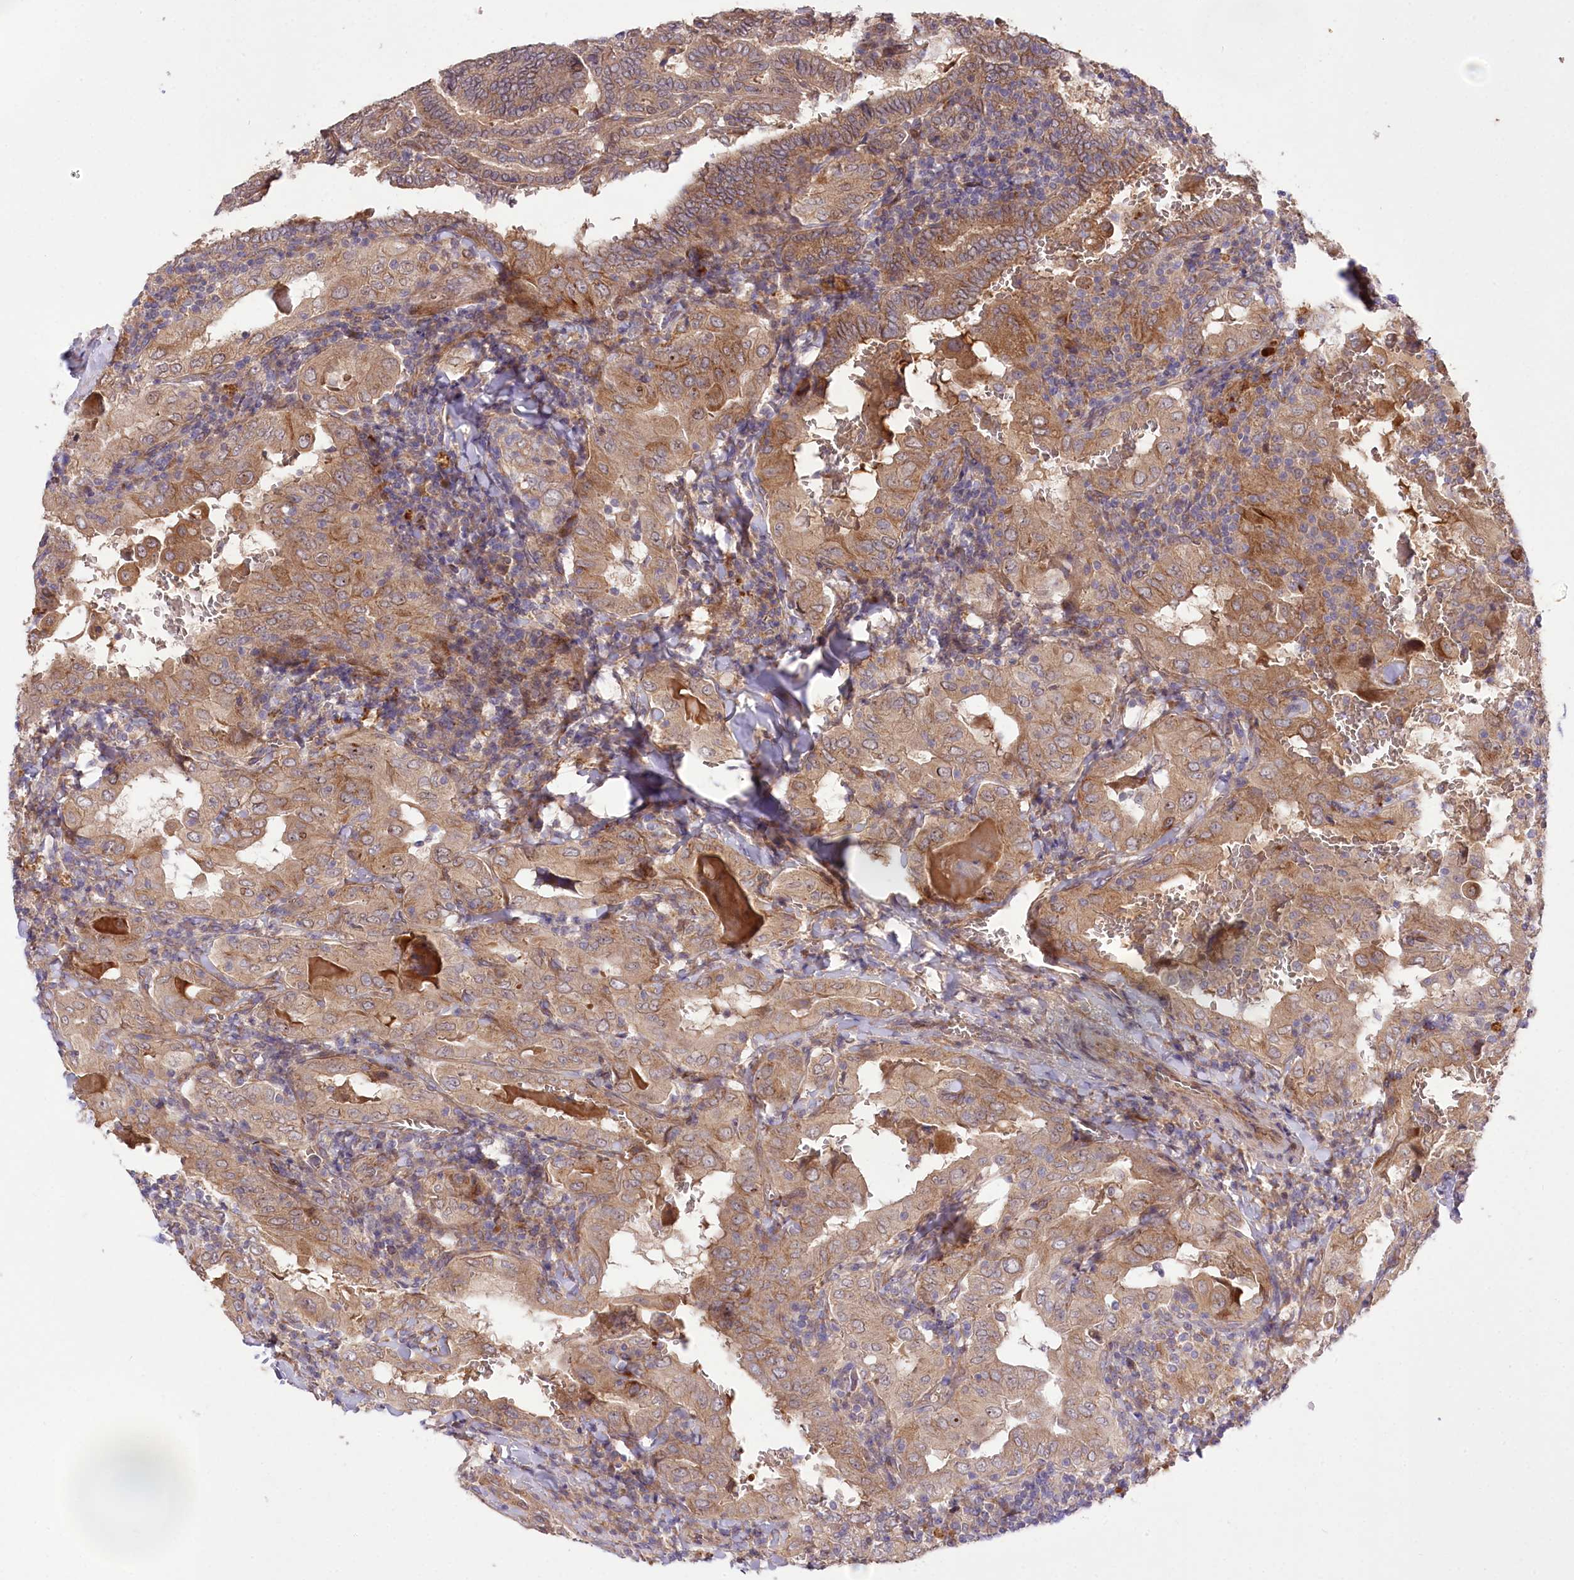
{"staining": {"intensity": "moderate", "quantity": ">75%", "location": "cytoplasmic/membranous,nuclear"}, "tissue": "thyroid cancer", "cell_type": "Tumor cells", "image_type": "cancer", "snomed": [{"axis": "morphology", "description": "Papillary adenocarcinoma, NOS"}, {"axis": "topography", "description": "Thyroid gland"}], "caption": "Immunohistochemical staining of thyroid cancer exhibits medium levels of moderate cytoplasmic/membranous and nuclear expression in about >75% of tumor cells.", "gene": "TRUB1", "patient": {"sex": "female", "age": 72}}